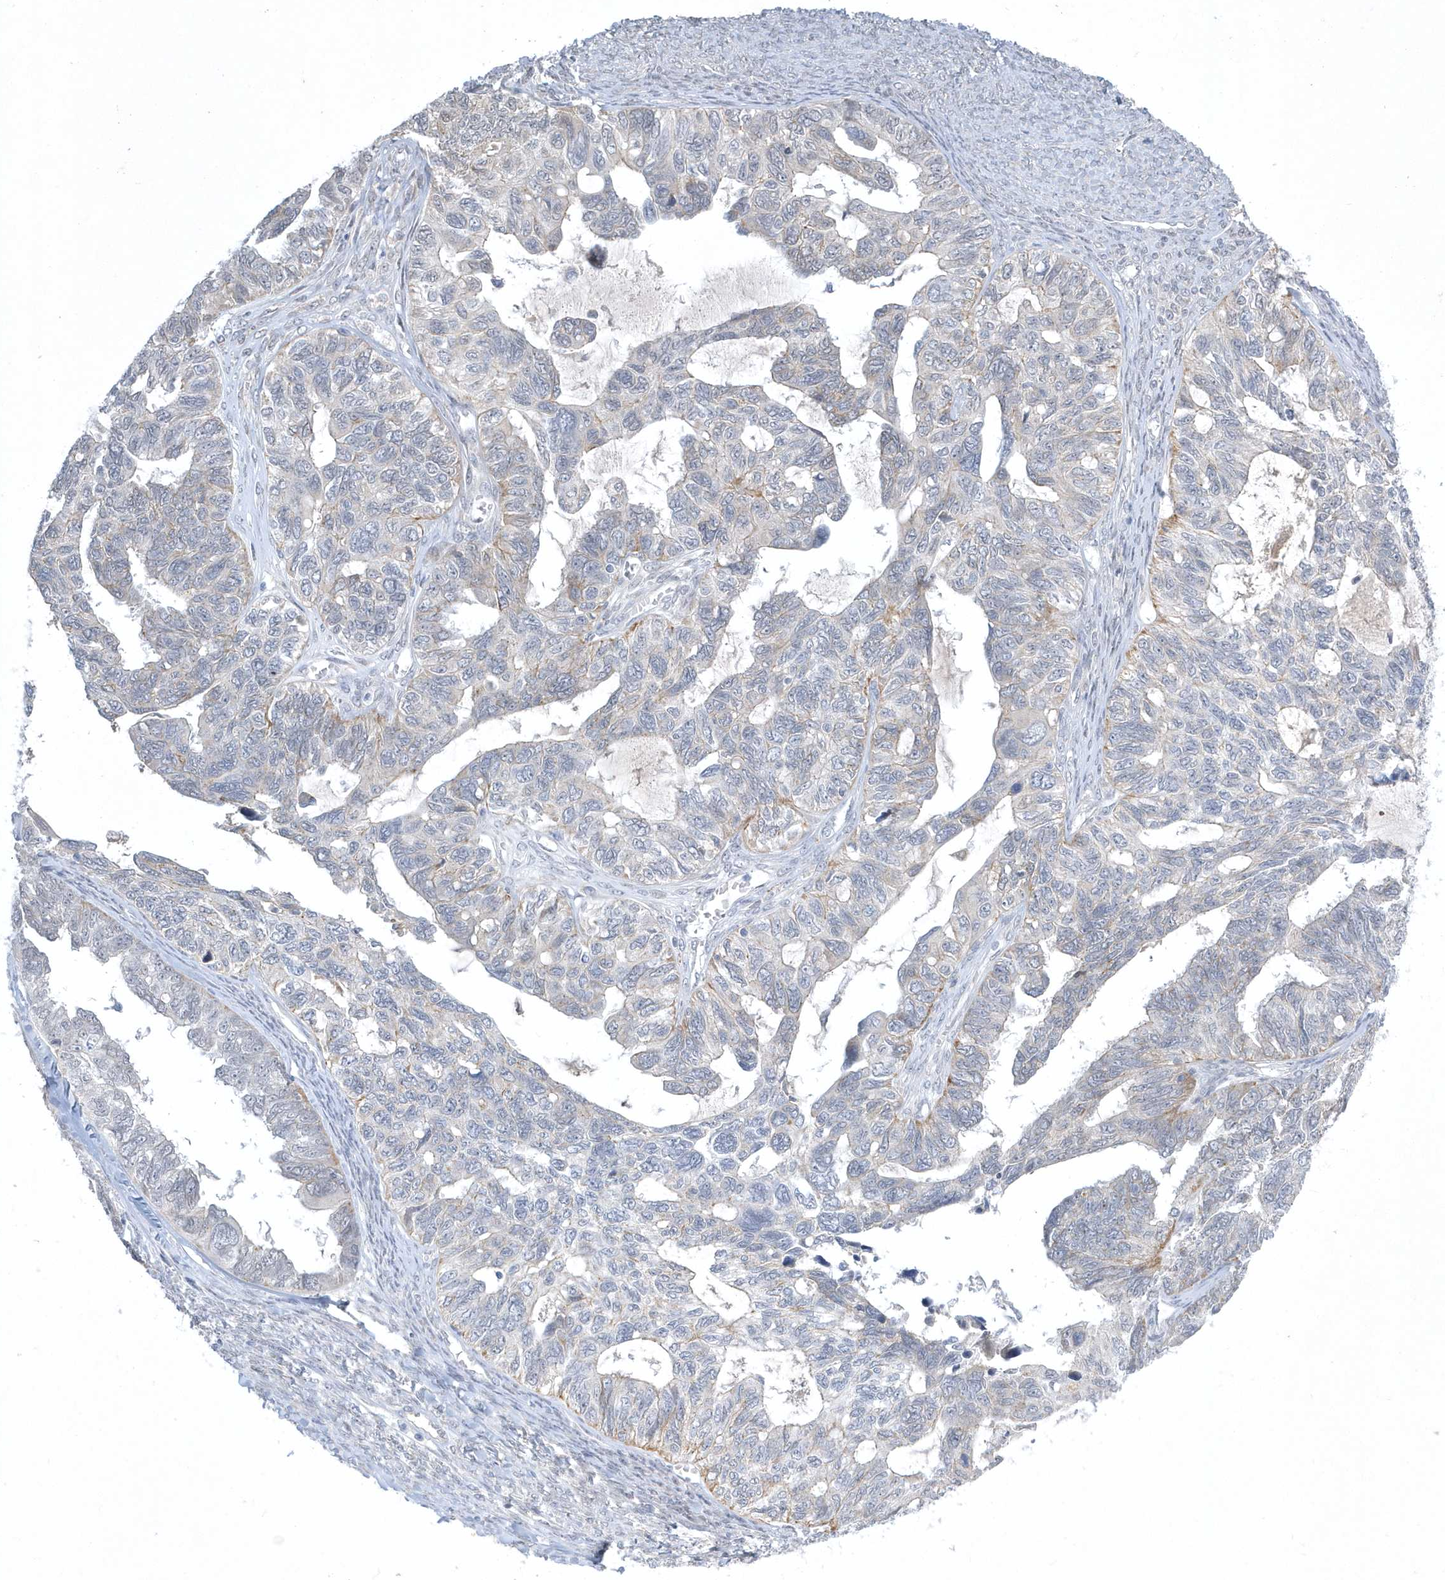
{"staining": {"intensity": "negative", "quantity": "none", "location": "none"}, "tissue": "ovarian cancer", "cell_type": "Tumor cells", "image_type": "cancer", "snomed": [{"axis": "morphology", "description": "Cystadenocarcinoma, serous, NOS"}, {"axis": "topography", "description": "Ovary"}], "caption": "Immunohistochemical staining of human ovarian serous cystadenocarcinoma shows no significant expression in tumor cells.", "gene": "ZC3H12D", "patient": {"sex": "female", "age": 79}}